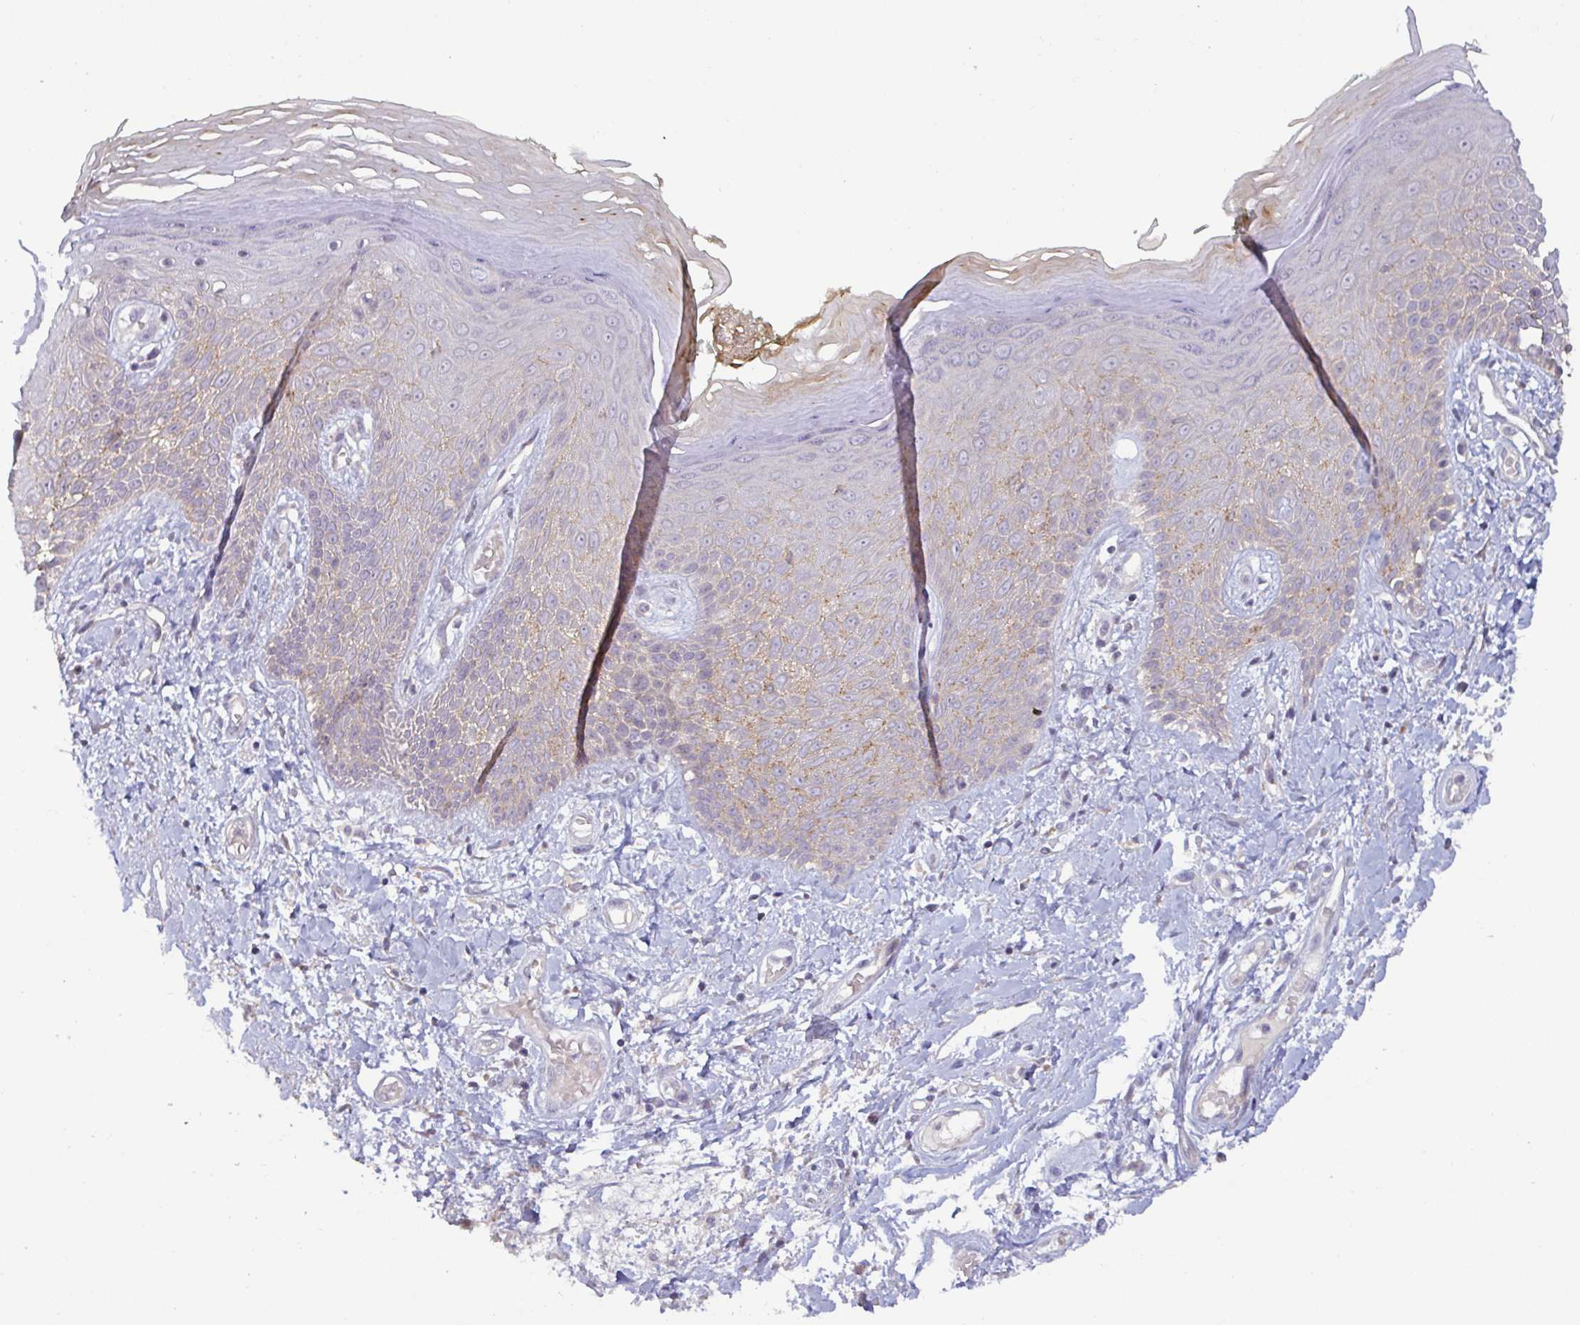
{"staining": {"intensity": "weak", "quantity": "<25%", "location": "cytoplasmic/membranous"}, "tissue": "skin", "cell_type": "Epidermal cells", "image_type": "normal", "snomed": [{"axis": "morphology", "description": "Normal tissue, NOS"}, {"axis": "topography", "description": "Anal"}, {"axis": "topography", "description": "Peripheral nerve tissue"}], "caption": "Immunohistochemistry of unremarkable skin shows no expression in epidermal cells. Nuclei are stained in blue.", "gene": "GSTM1", "patient": {"sex": "male", "age": 78}}